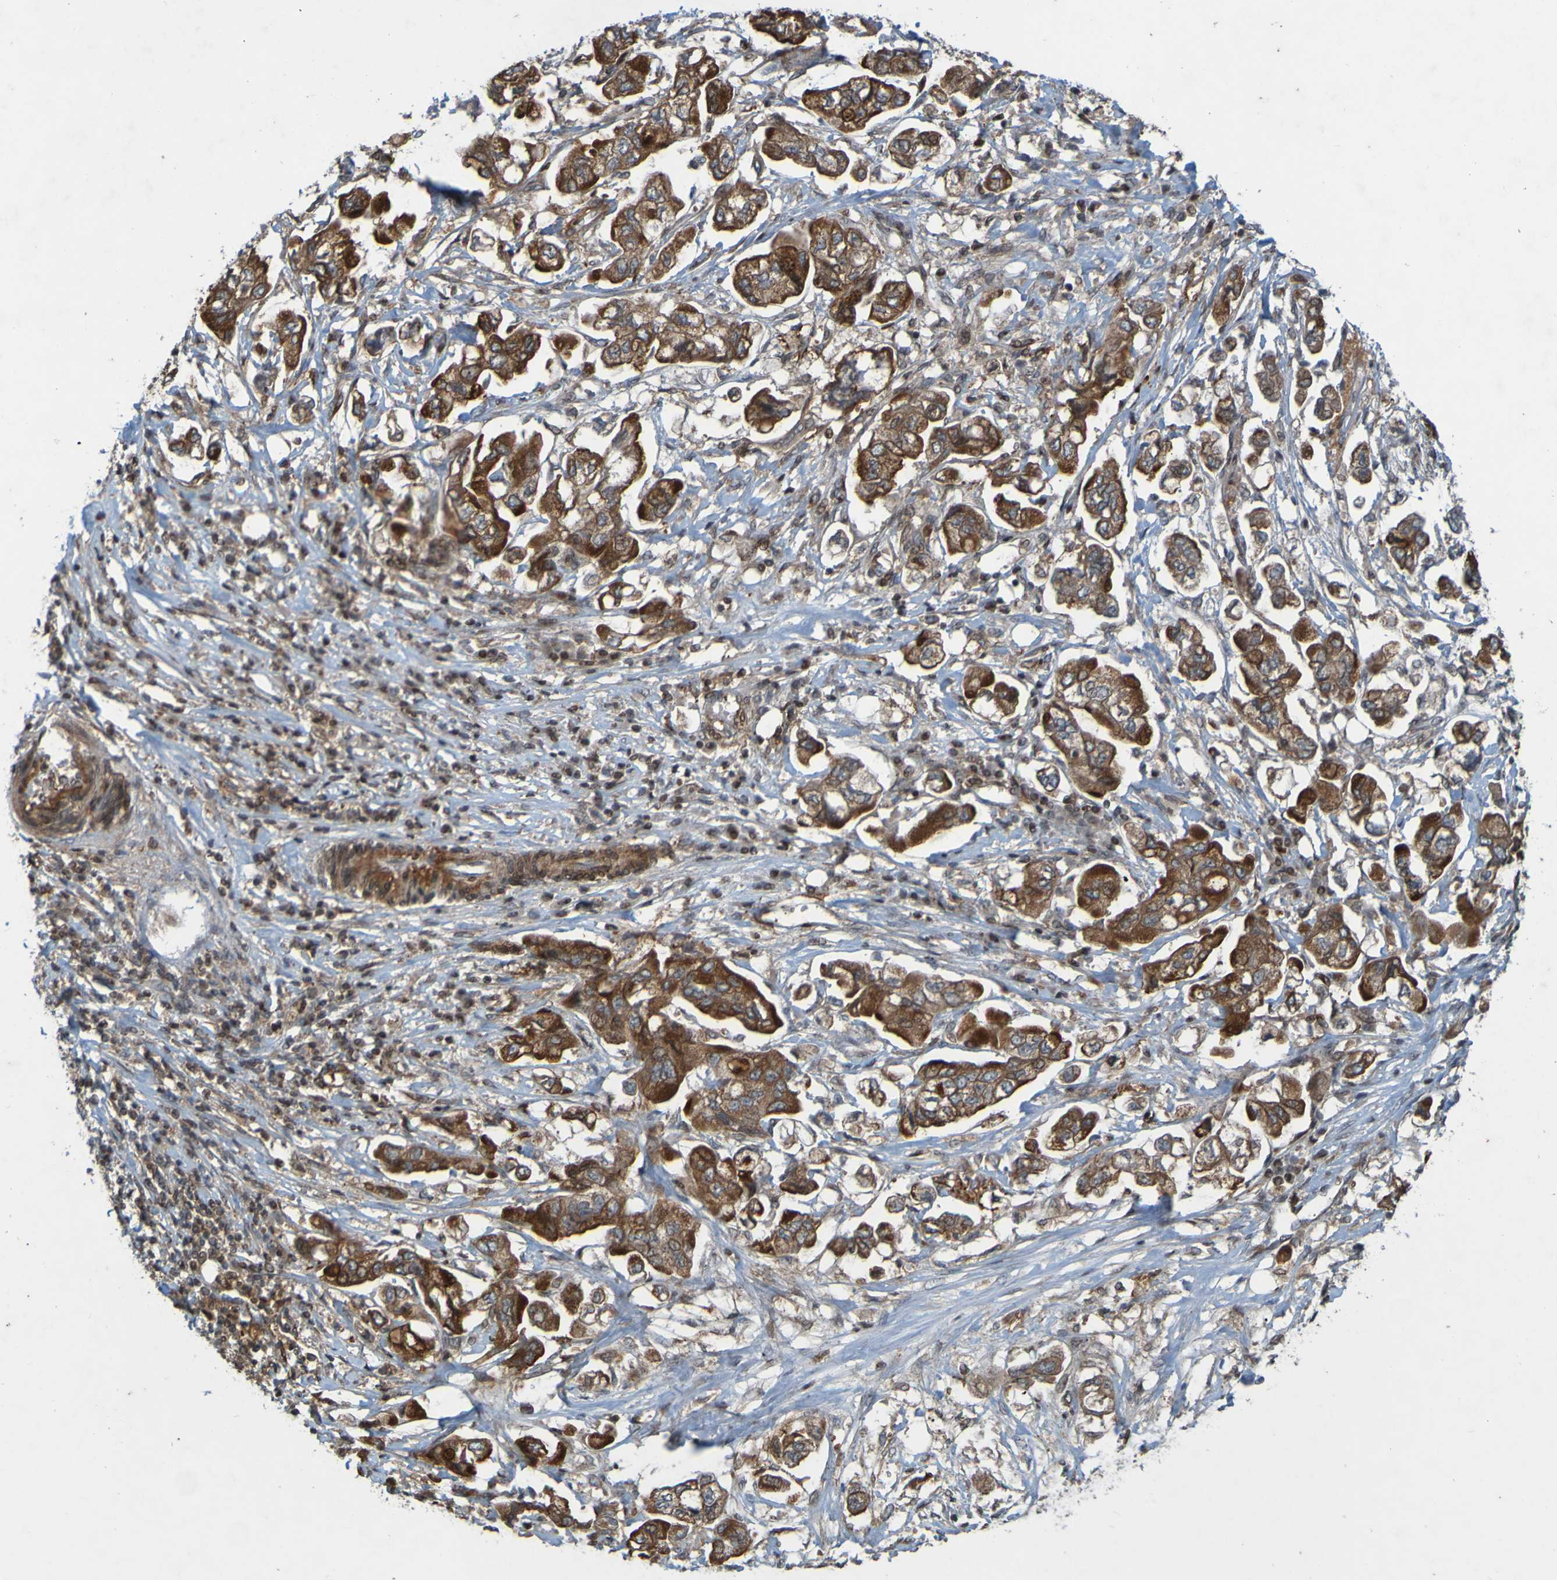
{"staining": {"intensity": "strong", "quantity": ">75%", "location": "cytoplasmic/membranous"}, "tissue": "stomach cancer", "cell_type": "Tumor cells", "image_type": "cancer", "snomed": [{"axis": "morphology", "description": "Adenocarcinoma, NOS"}, {"axis": "topography", "description": "Stomach"}], "caption": "Immunohistochemistry (DAB) staining of human adenocarcinoma (stomach) demonstrates strong cytoplasmic/membranous protein staining in about >75% of tumor cells.", "gene": "GUCY1A1", "patient": {"sex": "male", "age": 62}}